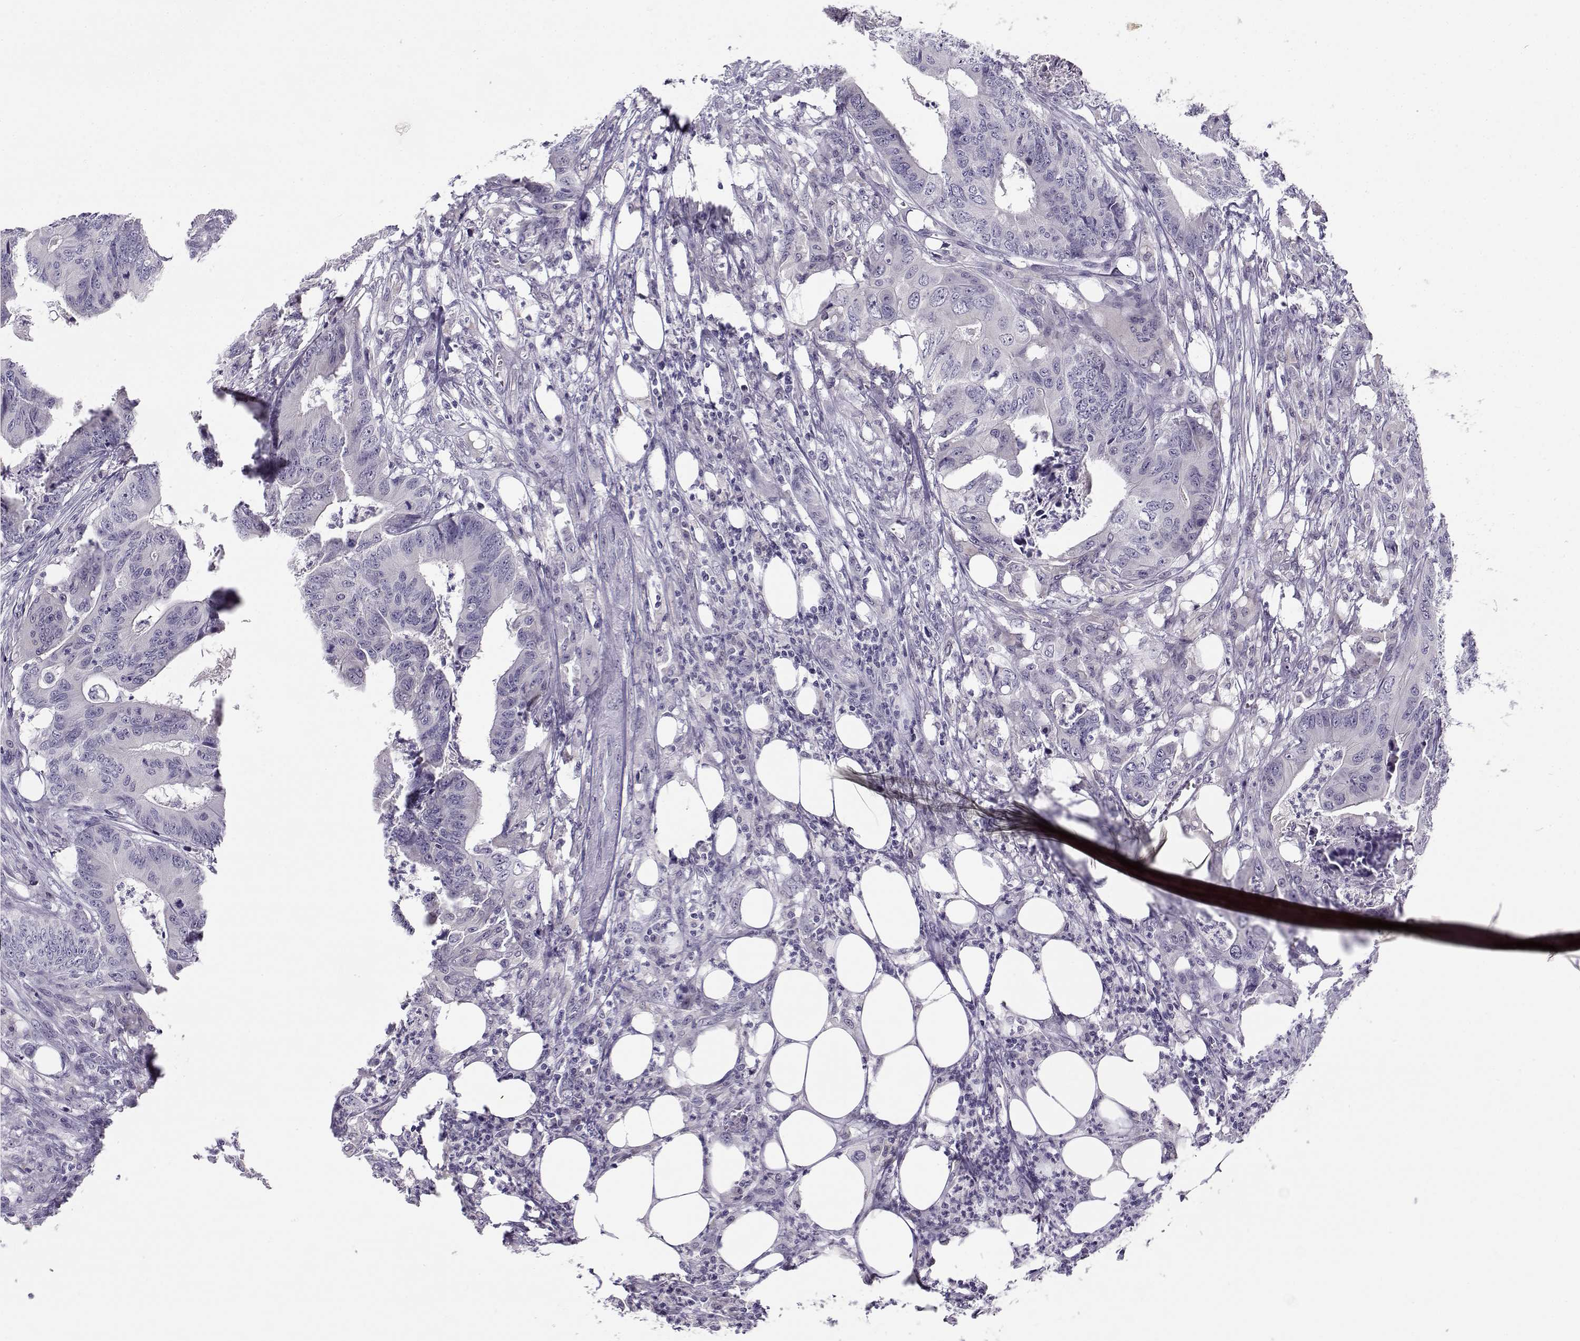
{"staining": {"intensity": "negative", "quantity": "none", "location": "none"}, "tissue": "colorectal cancer", "cell_type": "Tumor cells", "image_type": "cancer", "snomed": [{"axis": "morphology", "description": "Adenocarcinoma, NOS"}, {"axis": "topography", "description": "Colon"}], "caption": "Immunohistochemistry of human colorectal cancer (adenocarcinoma) displays no staining in tumor cells. (DAB (3,3'-diaminobenzidine) immunohistochemistry (IHC) visualized using brightfield microscopy, high magnification).", "gene": "C16orf86", "patient": {"sex": "male", "age": 84}}